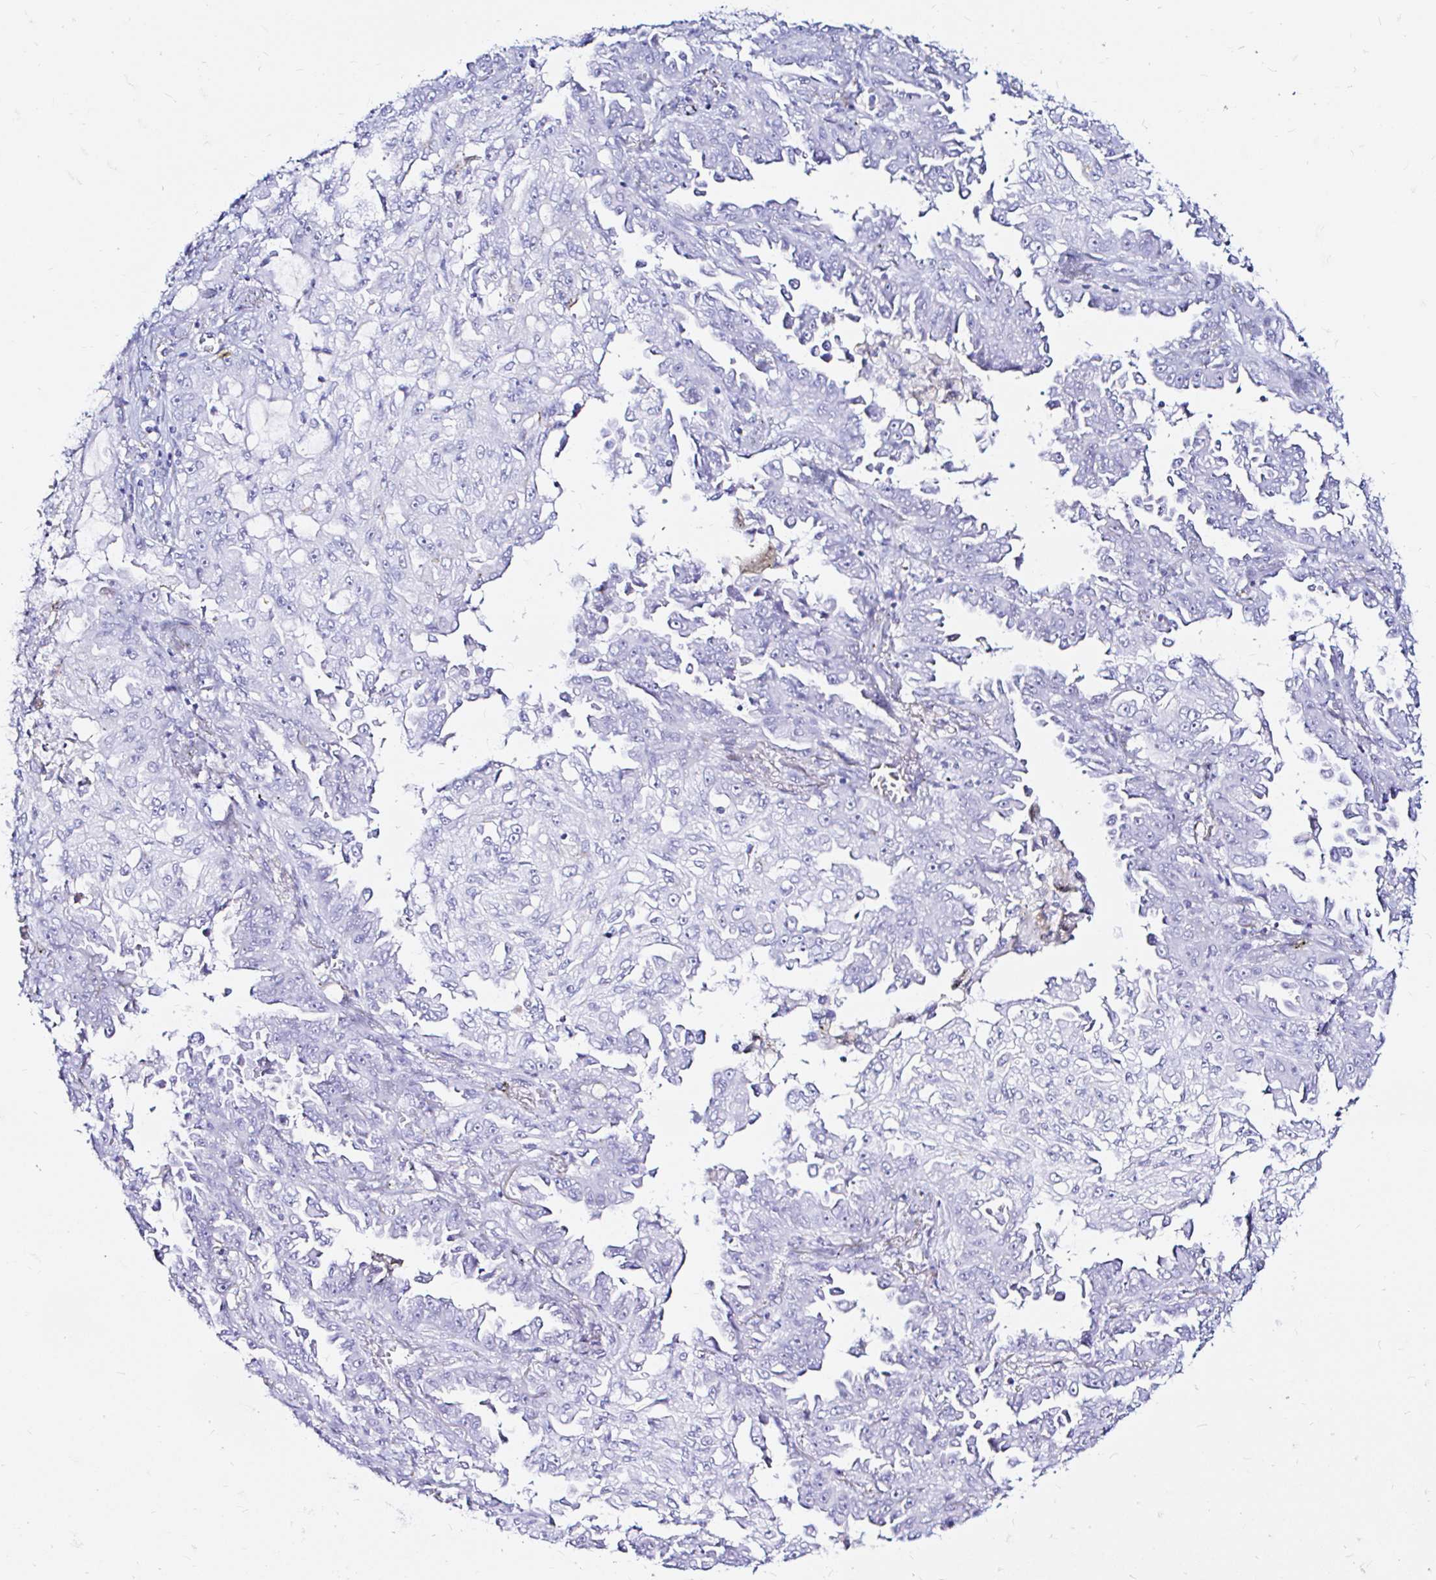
{"staining": {"intensity": "moderate", "quantity": "25%-75%", "location": "cytoplasmic/membranous"}, "tissue": "lung cancer", "cell_type": "Tumor cells", "image_type": "cancer", "snomed": [{"axis": "morphology", "description": "Adenocarcinoma, NOS"}, {"axis": "topography", "description": "Lung"}], "caption": "A medium amount of moderate cytoplasmic/membranous expression is present in about 25%-75% of tumor cells in lung cancer tissue.", "gene": "ZNF432", "patient": {"sex": "female", "age": 52}}